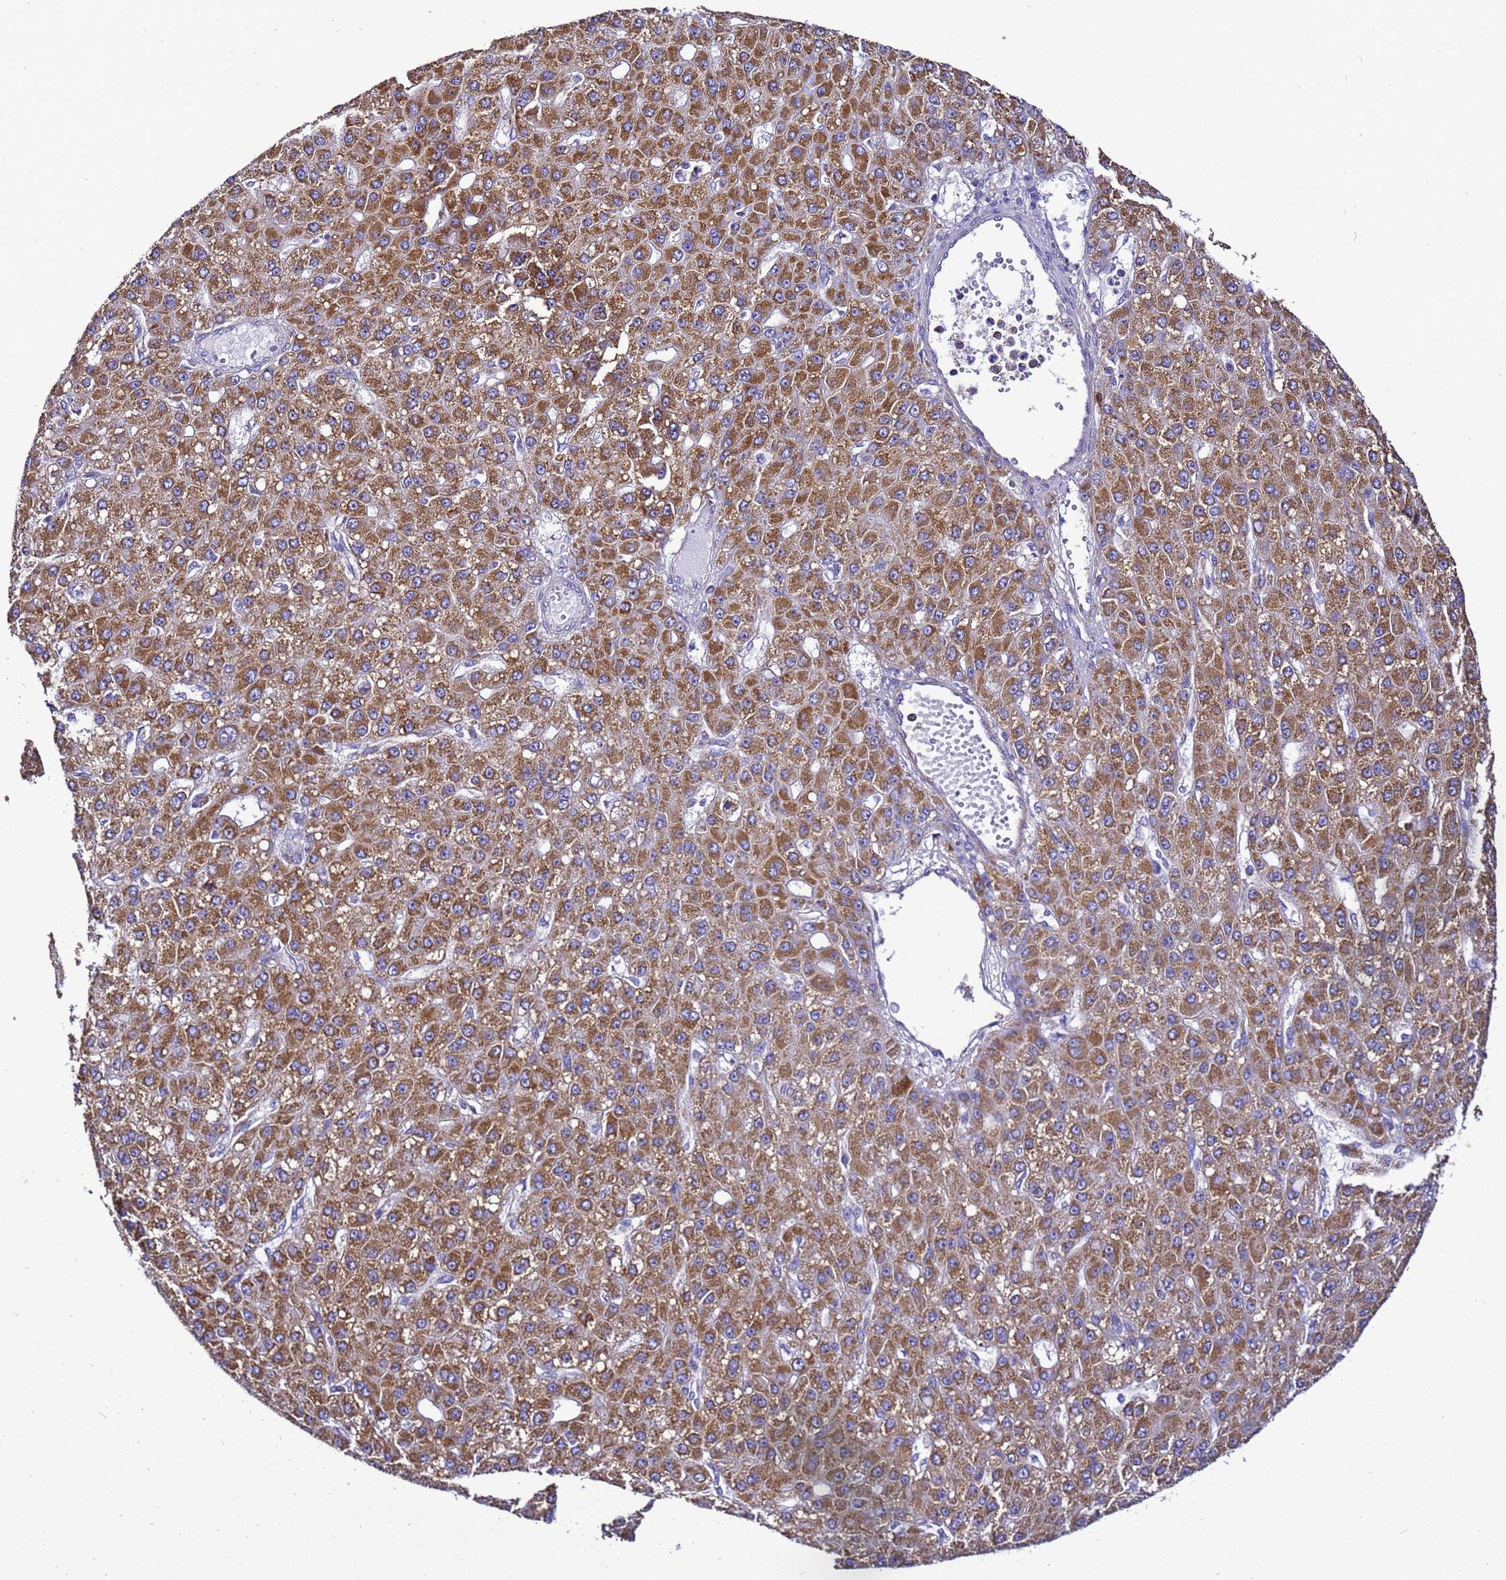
{"staining": {"intensity": "moderate", "quantity": ">75%", "location": "cytoplasmic/membranous"}, "tissue": "liver cancer", "cell_type": "Tumor cells", "image_type": "cancer", "snomed": [{"axis": "morphology", "description": "Carcinoma, Hepatocellular, NOS"}, {"axis": "topography", "description": "Liver"}], "caption": "Liver hepatocellular carcinoma was stained to show a protein in brown. There is medium levels of moderate cytoplasmic/membranous positivity in approximately >75% of tumor cells.", "gene": "HIGD2A", "patient": {"sex": "male", "age": 67}}